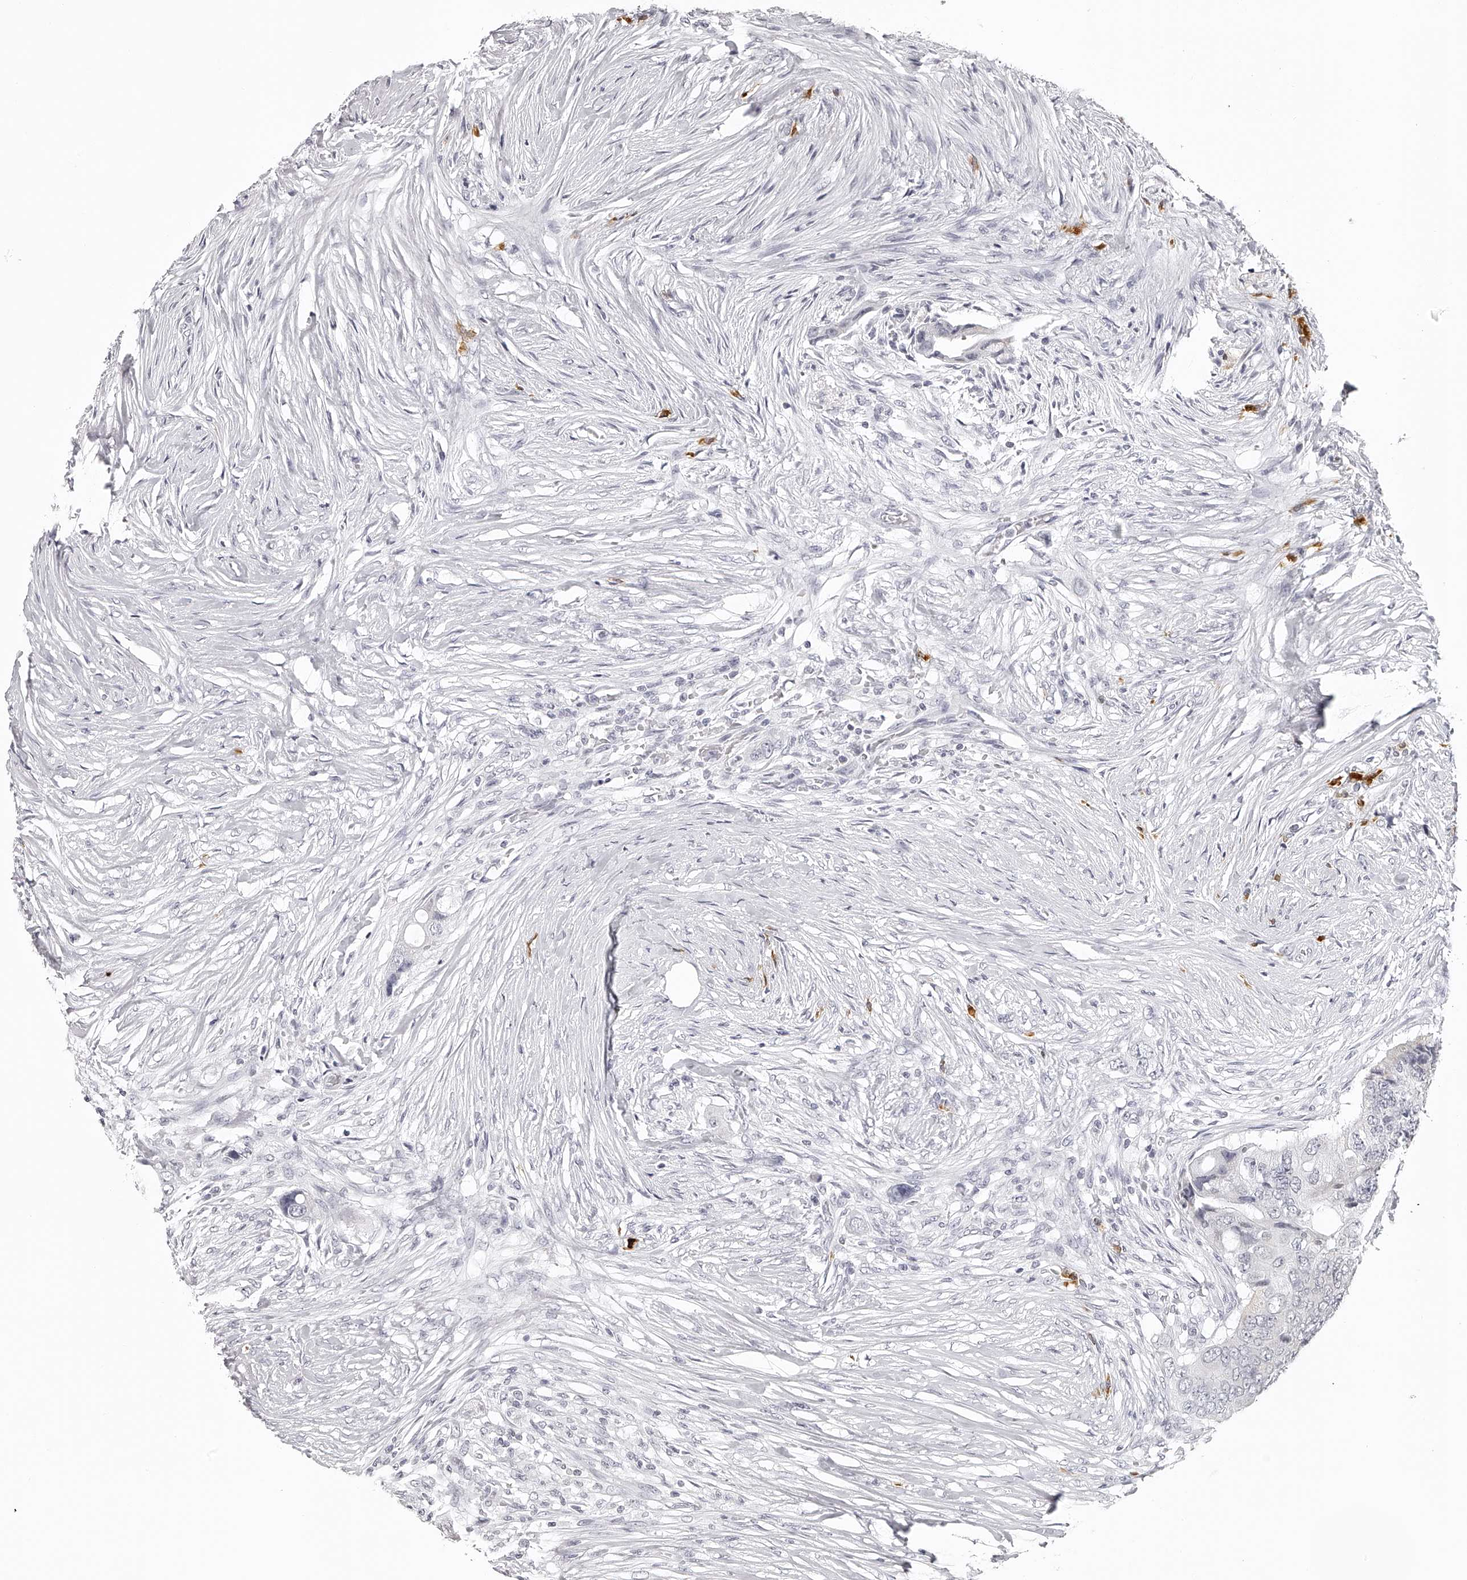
{"staining": {"intensity": "negative", "quantity": "none", "location": "none"}, "tissue": "colorectal cancer", "cell_type": "Tumor cells", "image_type": "cancer", "snomed": [{"axis": "morphology", "description": "Adenocarcinoma, NOS"}, {"axis": "topography", "description": "Colon"}], "caption": "DAB immunohistochemical staining of colorectal cancer (adenocarcinoma) demonstrates no significant positivity in tumor cells. Brightfield microscopy of IHC stained with DAB (brown) and hematoxylin (blue), captured at high magnification.", "gene": "SEC11C", "patient": {"sex": "male", "age": 71}}